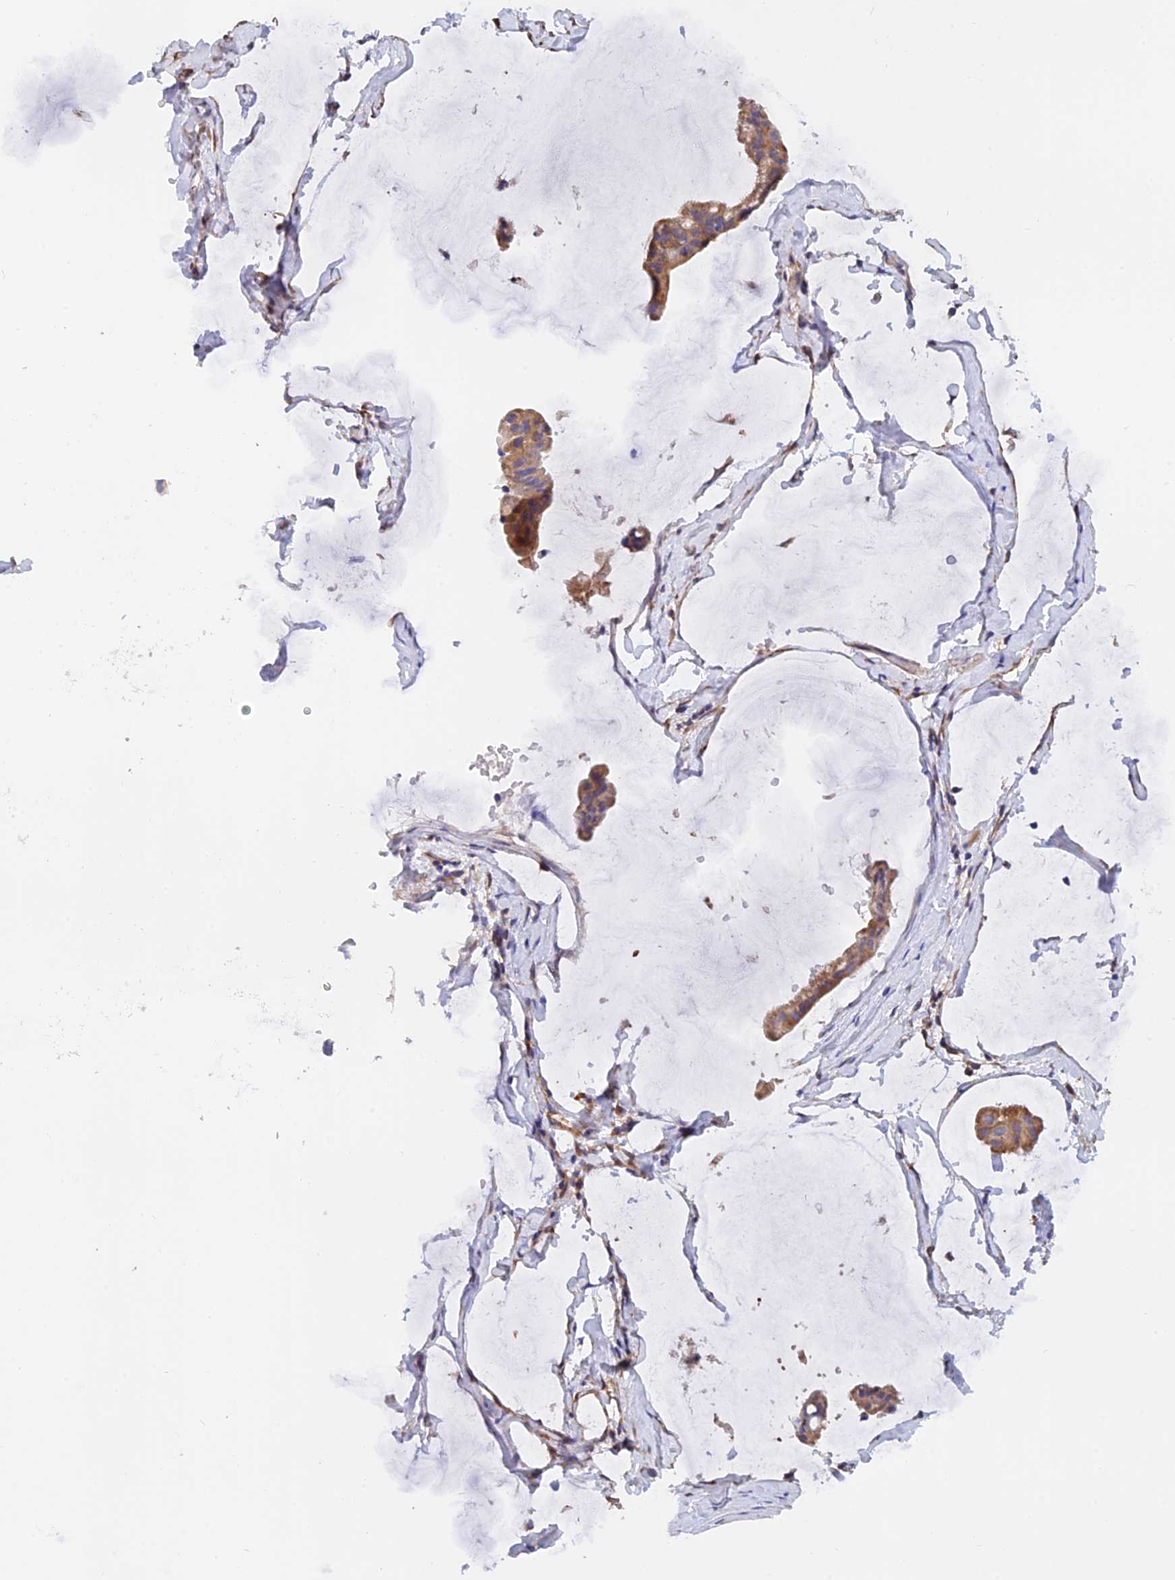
{"staining": {"intensity": "moderate", "quantity": ">75%", "location": "cytoplasmic/membranous"}, "tissue": "ovarian cancer", "cell_type": "Tumor cells", "image_type": "cancer", "snomed": [{"axis": "morphology", "description": "Cystadenocarcinoma, mucinous, NOS"}, {"axis": "topography", "description": "Ovary"}], "caption": "Immunohistochemical staining of ovarian mucinous cystadenocarcinoma displays moderate cytoplasmic/membranous protein expression in approximately >75% of tumor cells.", "gene": "RANBP6", "patient": {"sex": "female", "age": 73}}